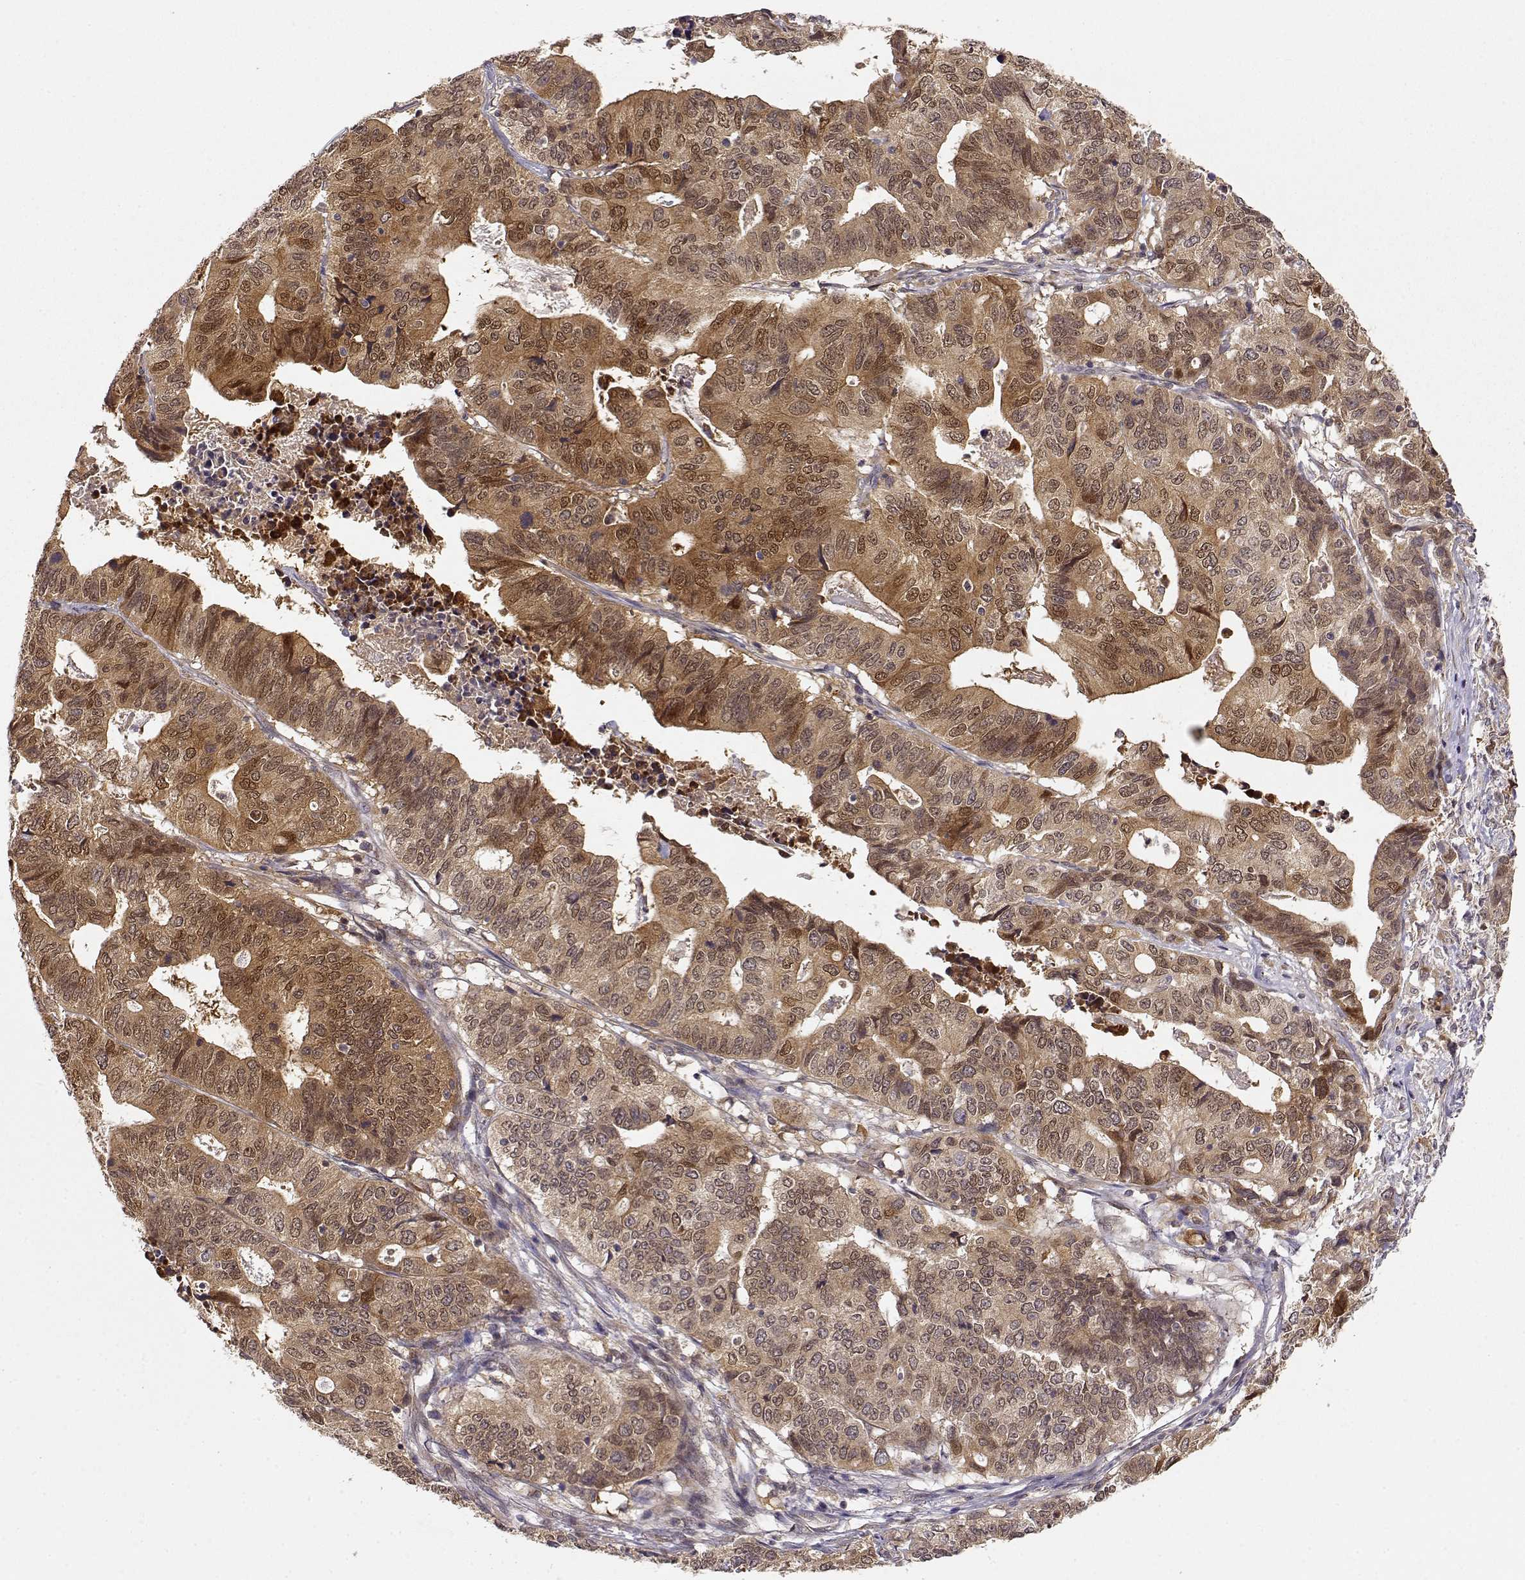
{"staining": {"intensity": "moderate", "quantity": ">75%", "location": "cytoplasmic/membranous,nuclear"}, "tissue": "stomach cancer", "cell_type": "Tumor cells", "image_type": "cancer", "snomed": [{"axis": "morphology", "description": "Adenocarcinoma, NOS"}, {"axis": "topography", "description": "Stomach, upper"}], "caption": "Human stomach cancer (adenocarcinoma) stained with a brown dye reveals moderate cytoplasmic/membranous and nuclear positive staining in approximately >75% of tumor cells.", "gene": "ERGIC2", "patient": {"sex": "female", "age": 67}}